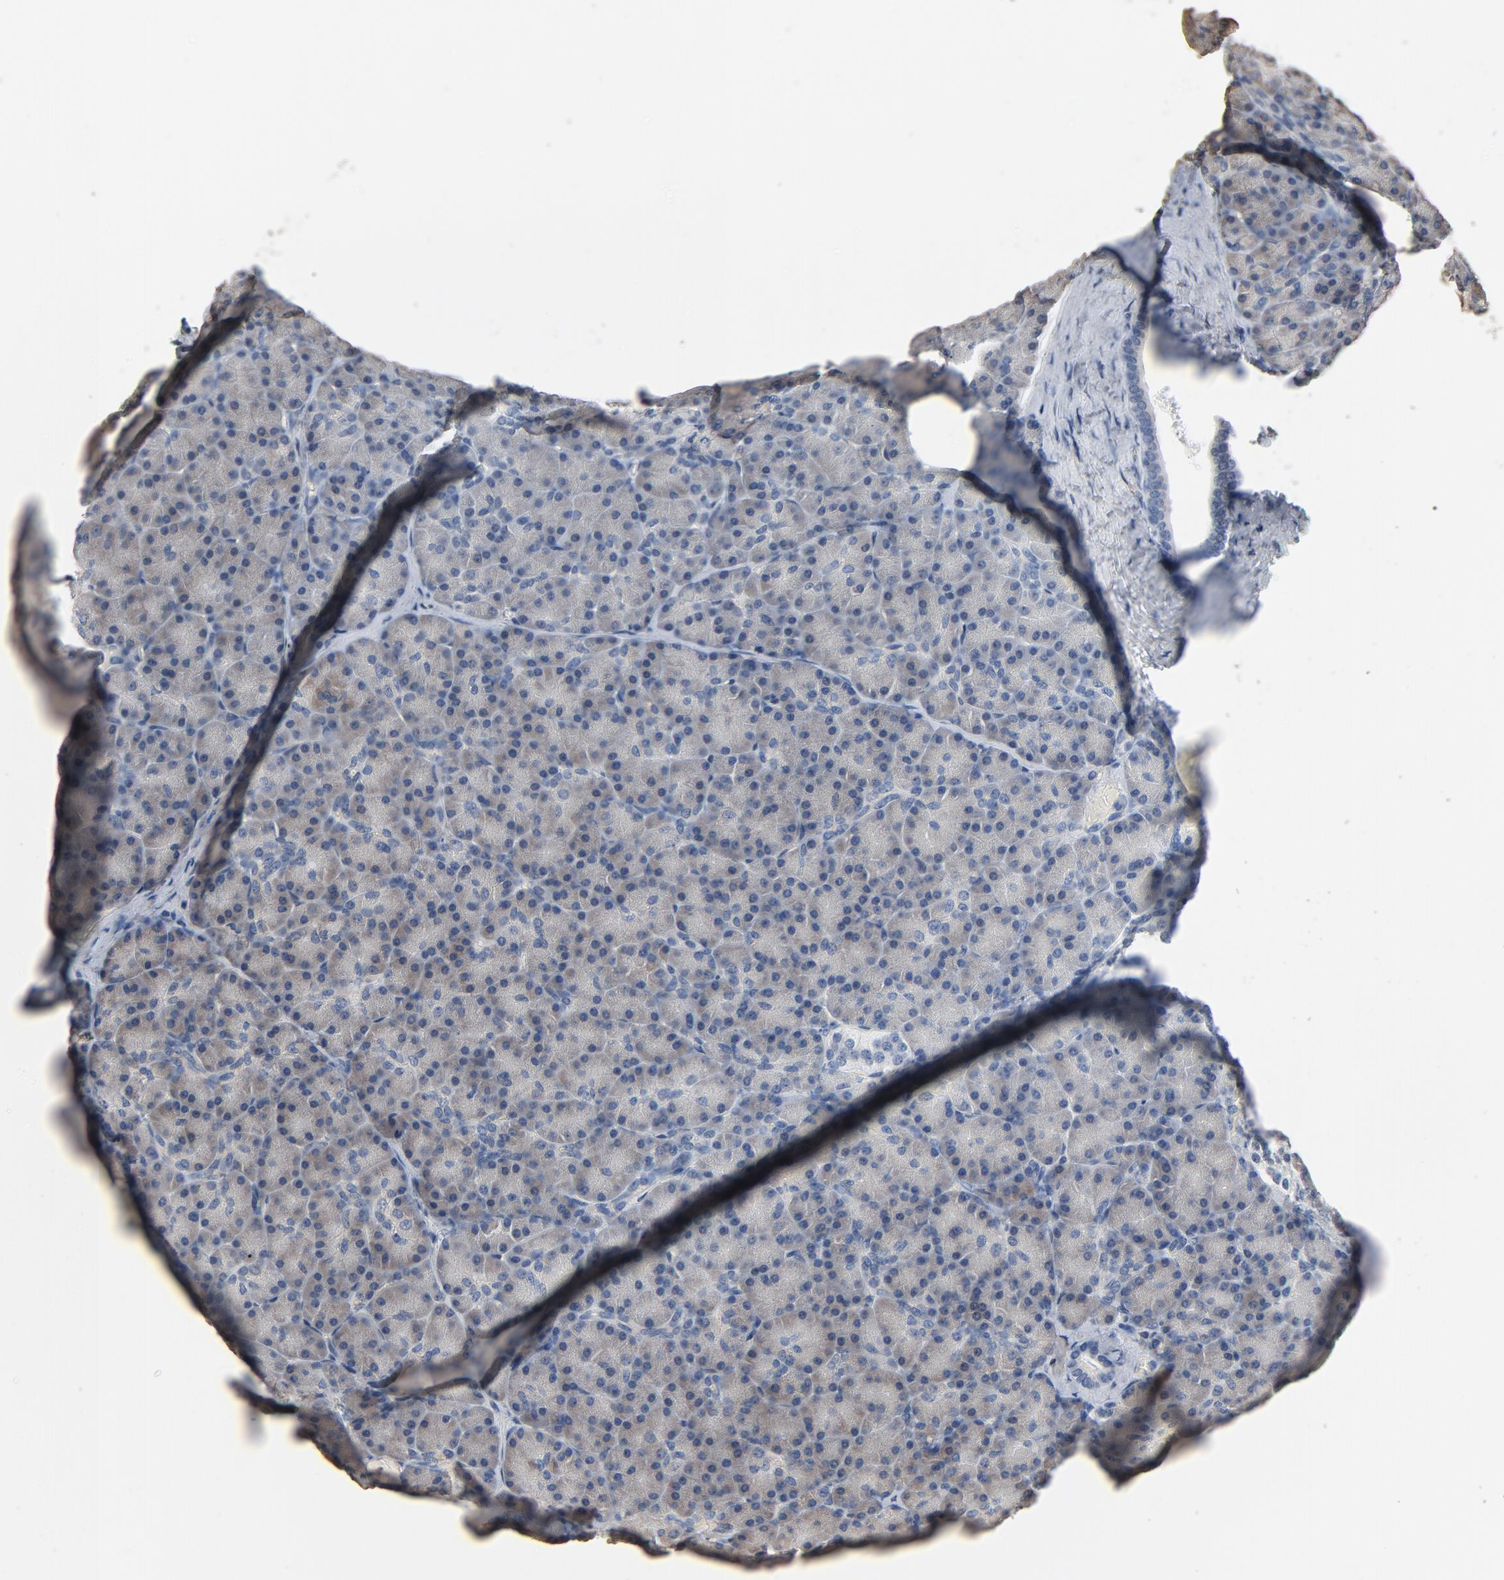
{"staining": {"intensity": "weak", "quantity": ">75%", "location": "cytoplasmic/membranous"}, "tissue": "pancreas", "cell_type": "Exocrine glandular cells", "image_type": "normal", "snomed": [{"axis": "morphology", "description": "Normal tissue, NOS"}, {"axis": "topography", "description": "Pancreas"}], "caption": "Pancreas stained for a protein reveals weak cytoplasmic/membranous positivity in exocrine glandular cells. (IHC, brightfield microscopy, high magnification).", "gene": "SOX6", "patient": {"sex": "female", "age": 43}}